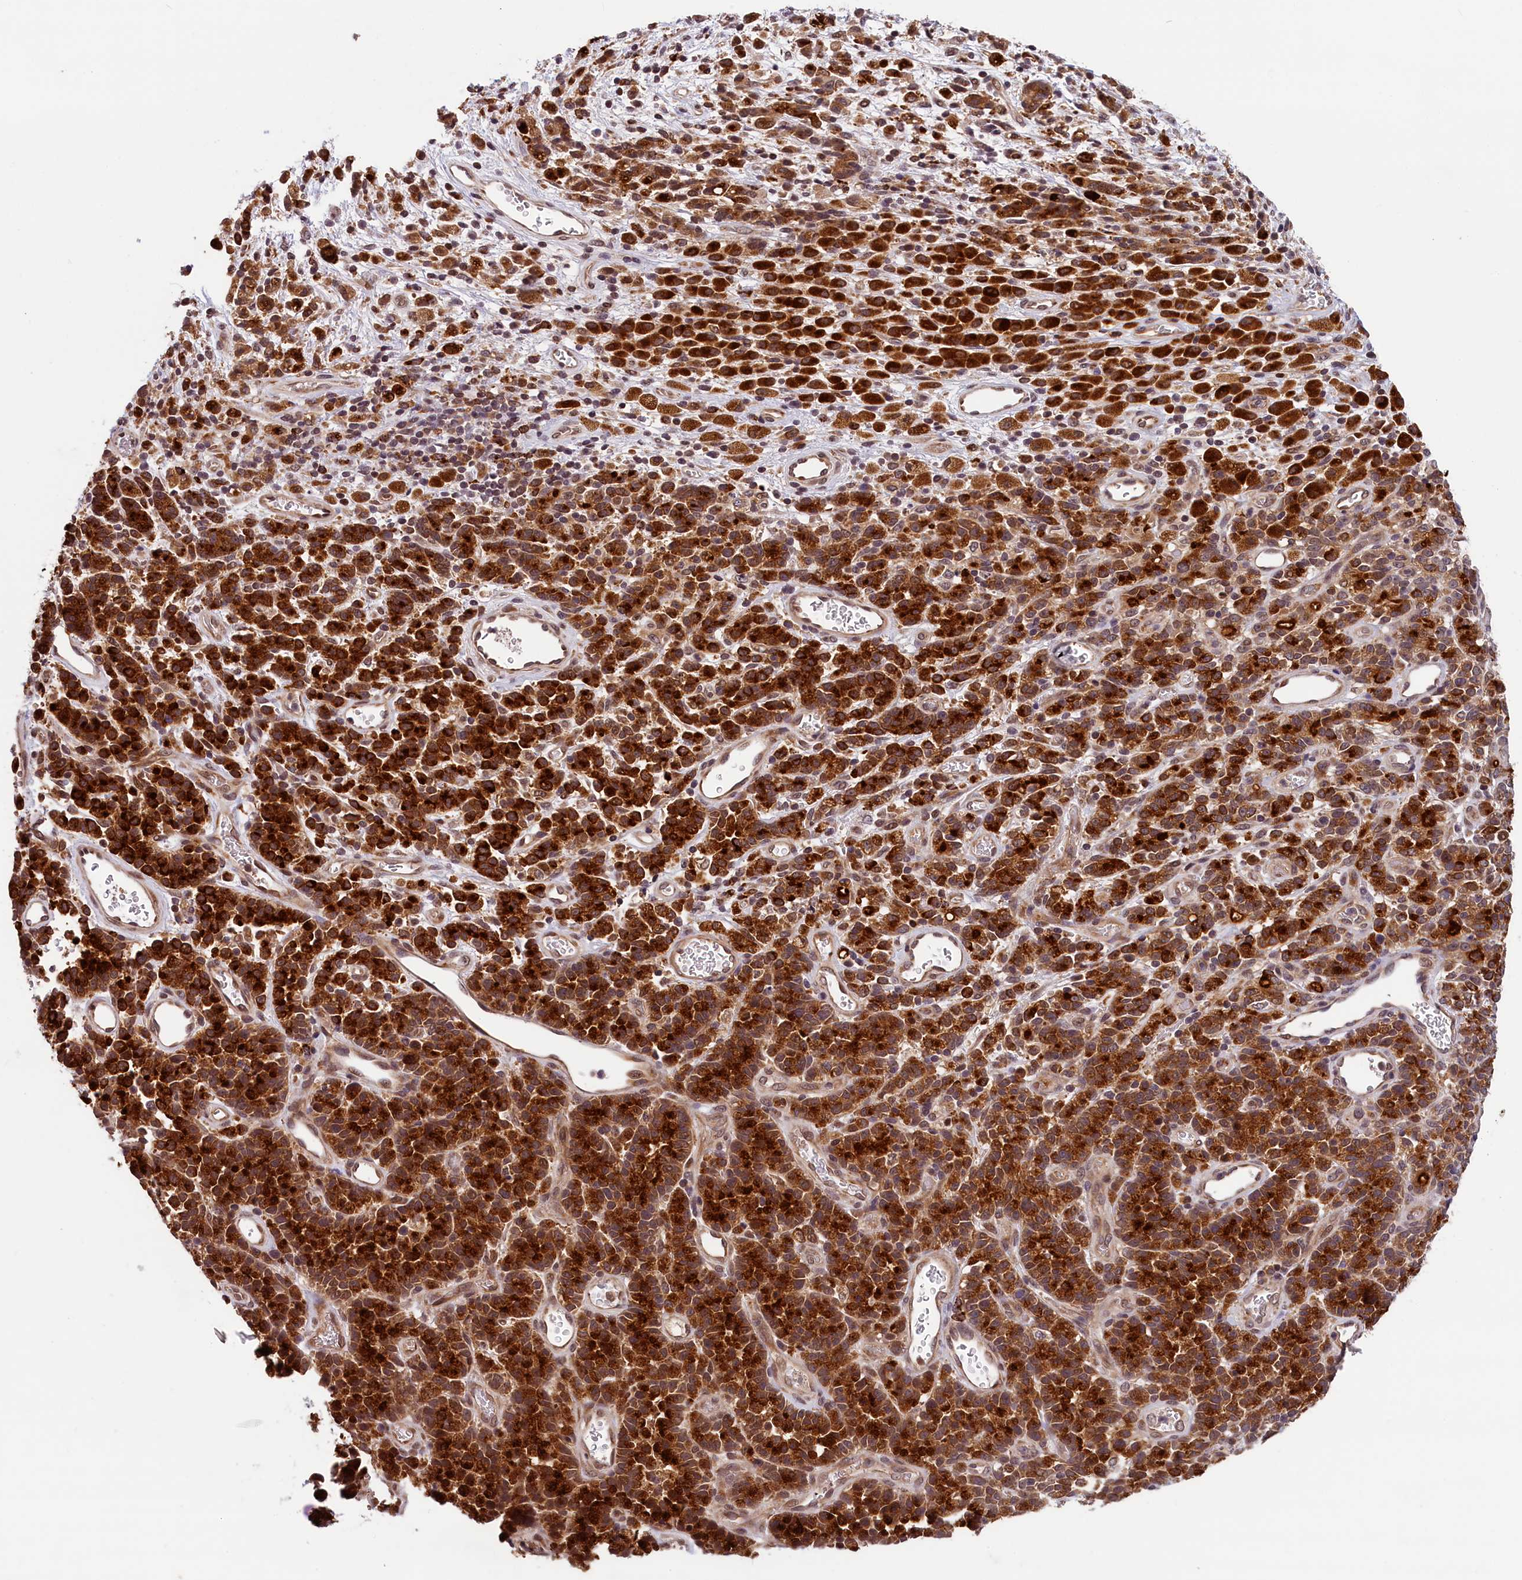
{"staining": {"intensity": "strong", "quantity": ">75%", "location": "cytoplasmic/membranous"}, "tissue": "stomach cancer", "cell_type": "Tumor cells", "image_type": "cancer", "snomed": [{"axis": "morphology", "description": "Adenocarcinoma, NOS"}, {"axis": "topography", "description": "Stomach"}], "caption": "Immunohistochemical staining of stomach cancer (adenocarcinoma) demonstrates high levels of strong cytoplasmic/membranous protein staining in approximately >75% of tumor cells. The staining is performed using DAB (3,3'-diaminobenzidine) brown chromogen to label protein expression. The nuclei are counter-stained blue using hematoxylin.", "gene": "KCNK6", "patient": {"sex": "female", "age": 60}}